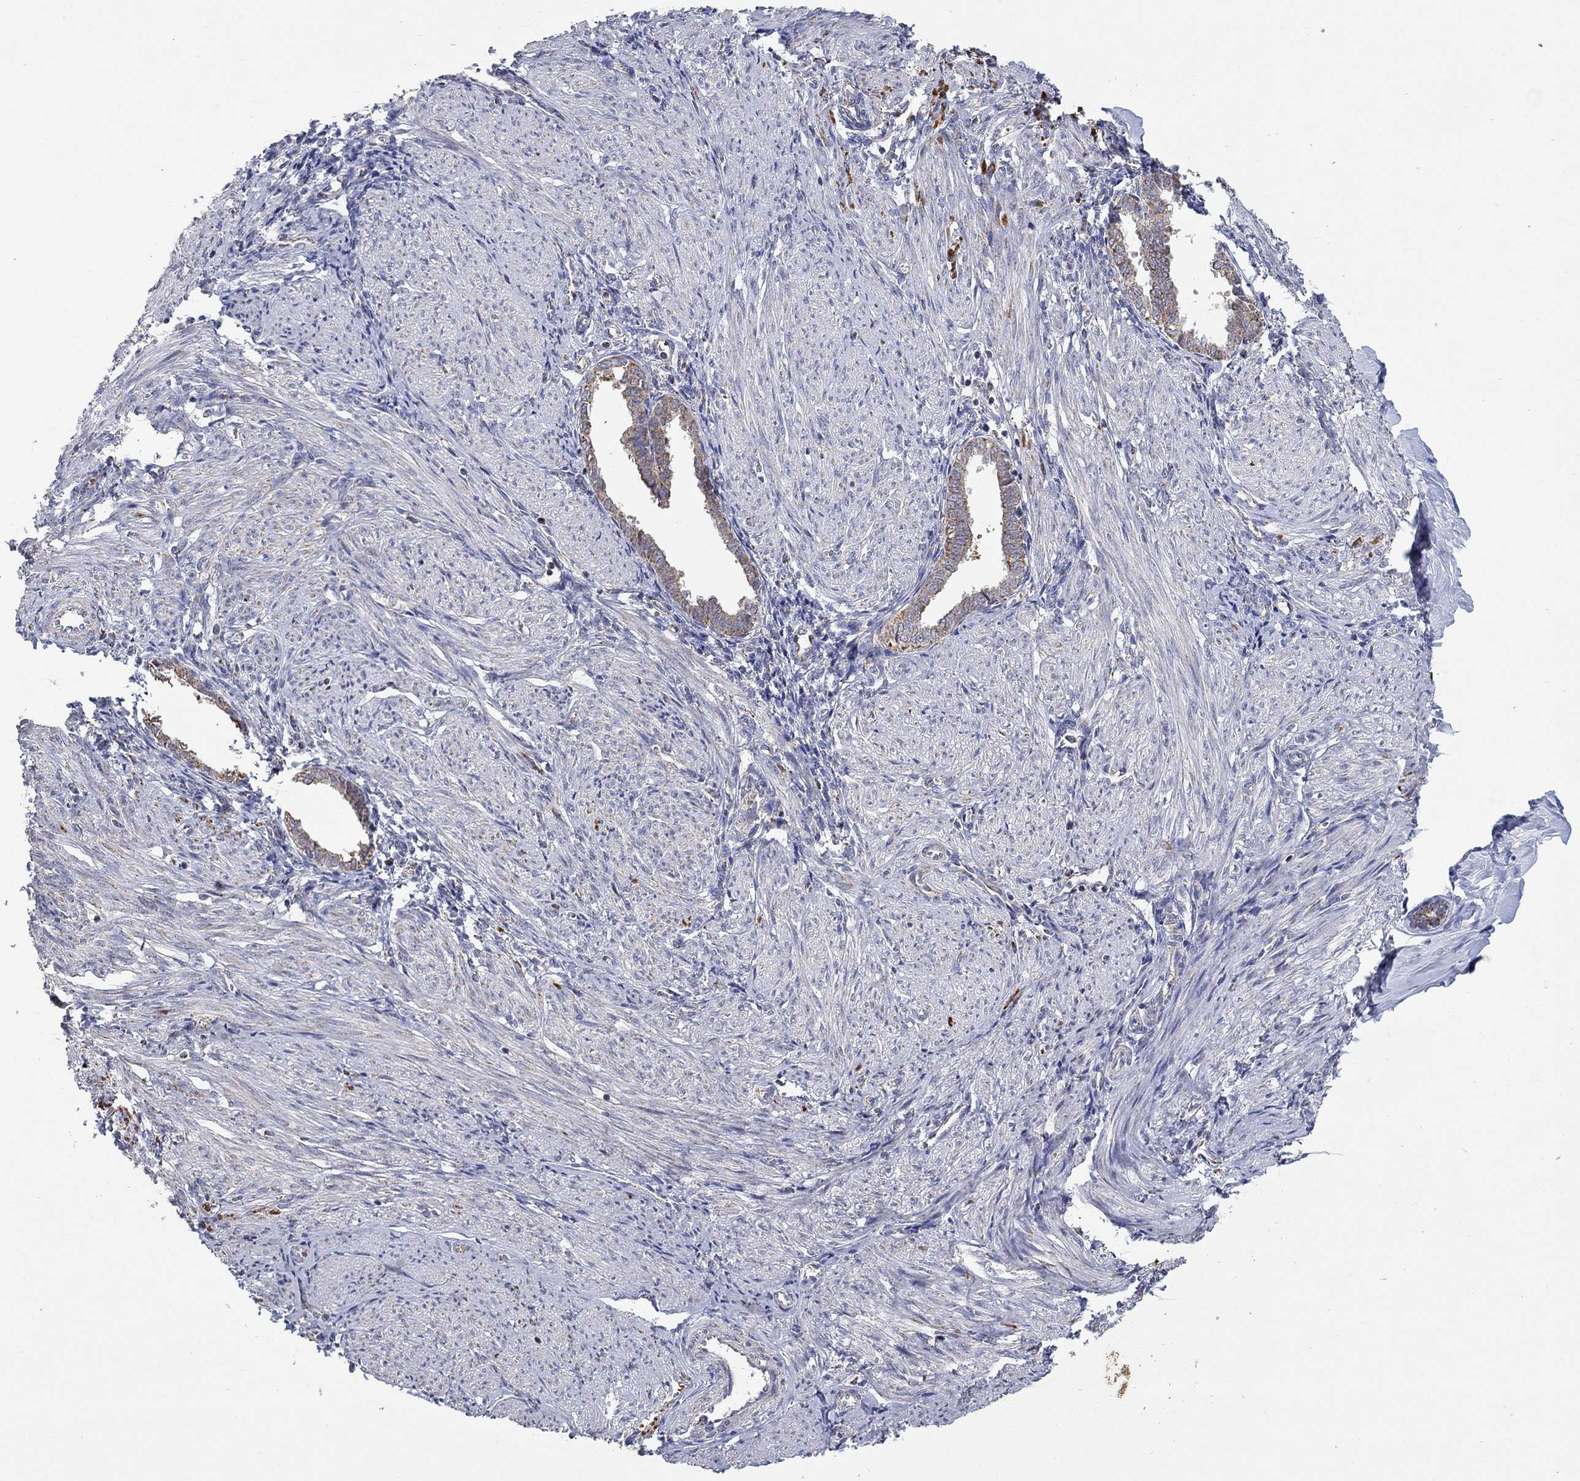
{"staining": {"intensity": "negative", "quantity": "none", "location": "none"}, "tissue": "endometrium", "cell_type": "Cells in endometrial stroma", "image_type": "normal", "snomed": [{"axis": "morphology", "description": "Normal tissue, NOS"}, {"axis": "topography", "description": "Endometrium"}], "caption": "Cells in endometrial stroma are negative for protein expression in unremarkable human endometrium. The staining is performed using DAB (3,3'-diaminobenzidine) brown chromogen with nuclei counter-stained in using hematoxylin.", "gene": "HPS5", "patient": {"sex": "female", "age": 37}}